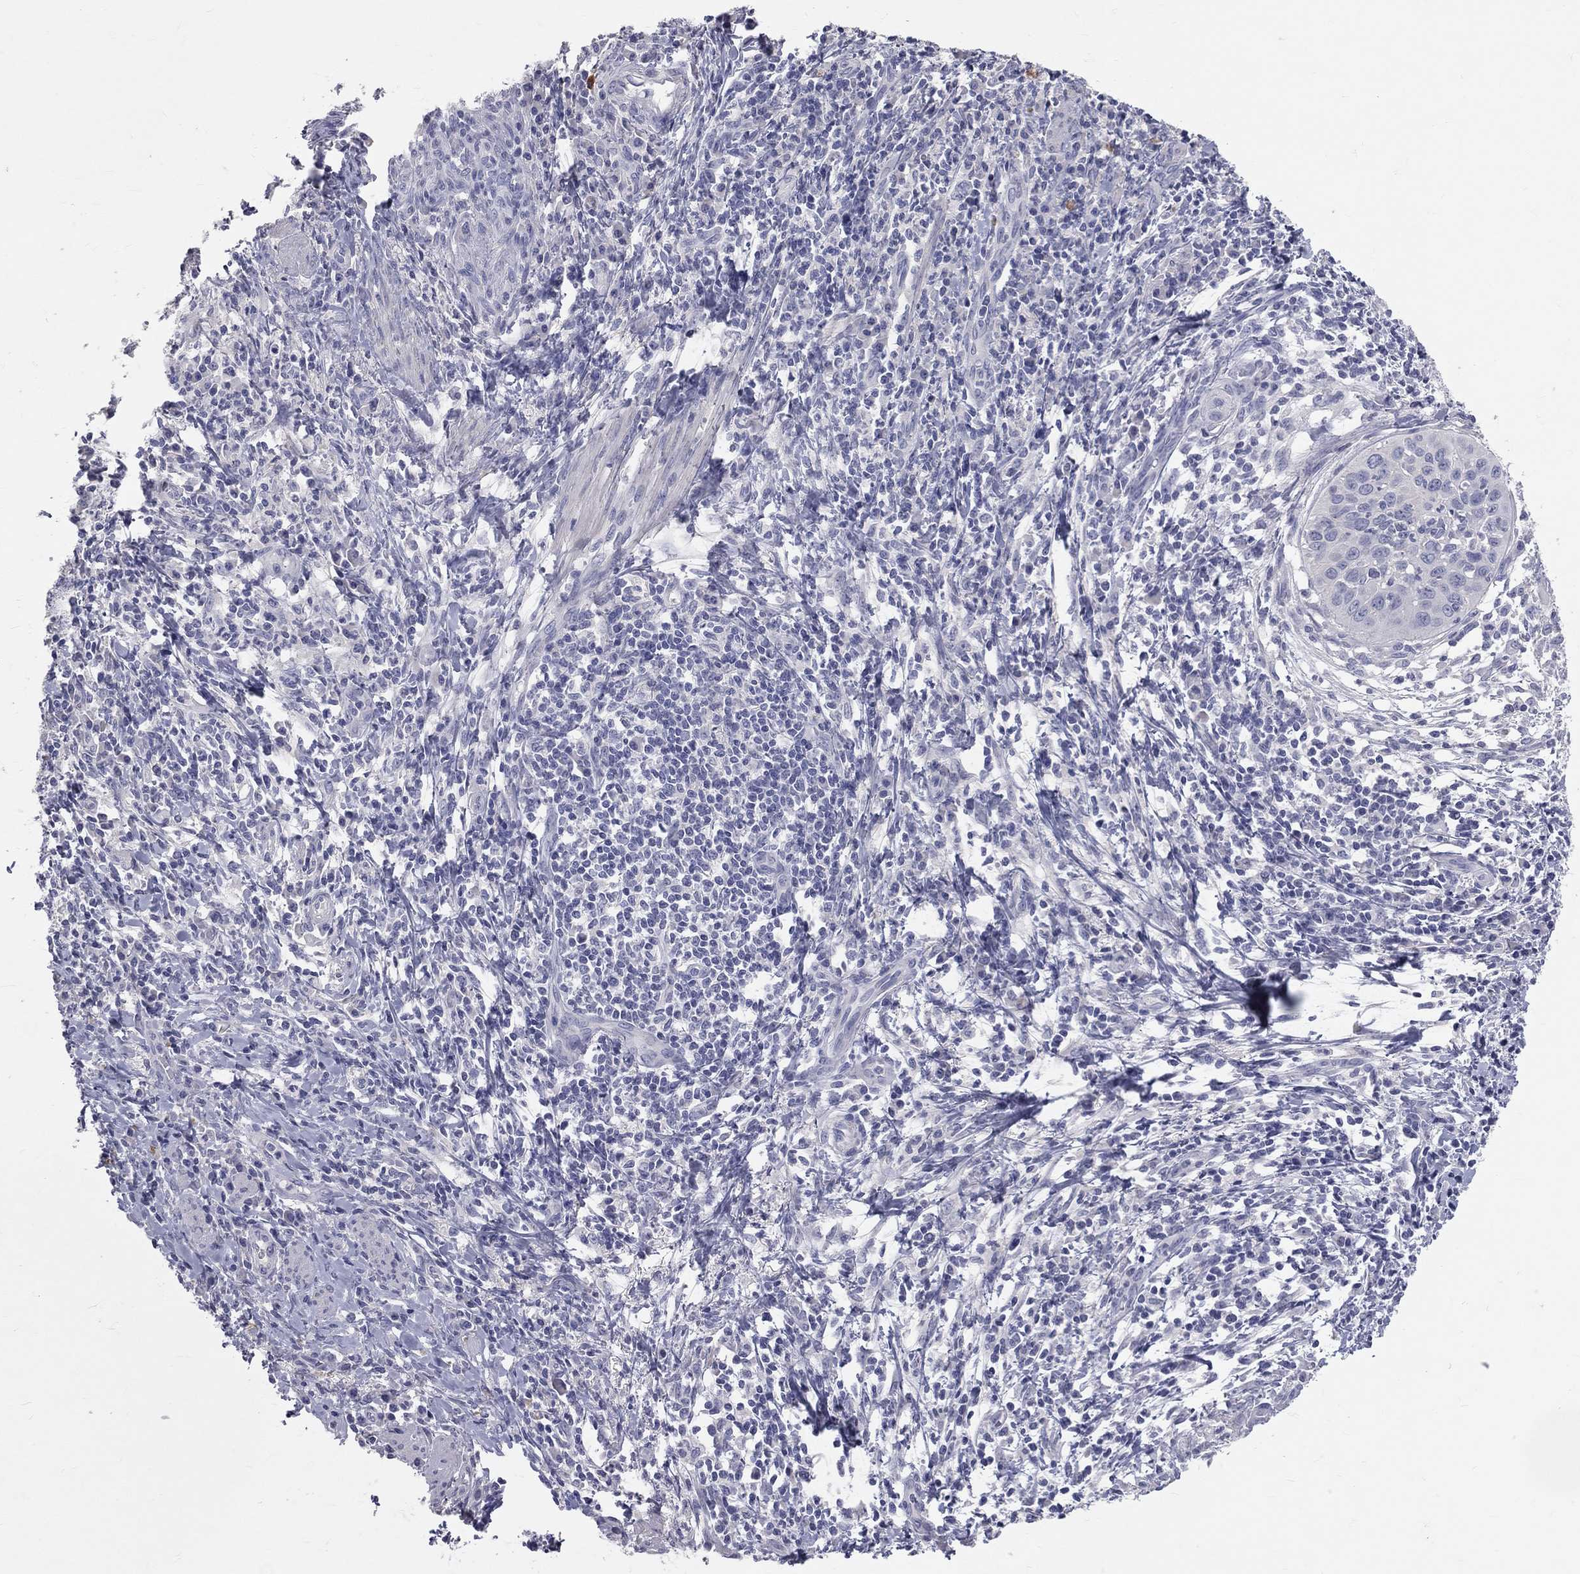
{"staining": {"intensity": "negative", "quantity": "none", "location": "none"}, "tissue": "cervical cancer", "cell_type": "Tumor cells", "image_type": "cancer", "snomed": [{"axis": "morphology", "description": "Squamous cell carcinoma, NOS"}, {"axis": "topography", "description": "Cervix"}], "caption": "Photomicrograph shows no significant protein expression in tumor cells of cervical squamous cell carcinoma.", "gene": "TFPI2", "patient": {"sex": "female", "age": 26}}